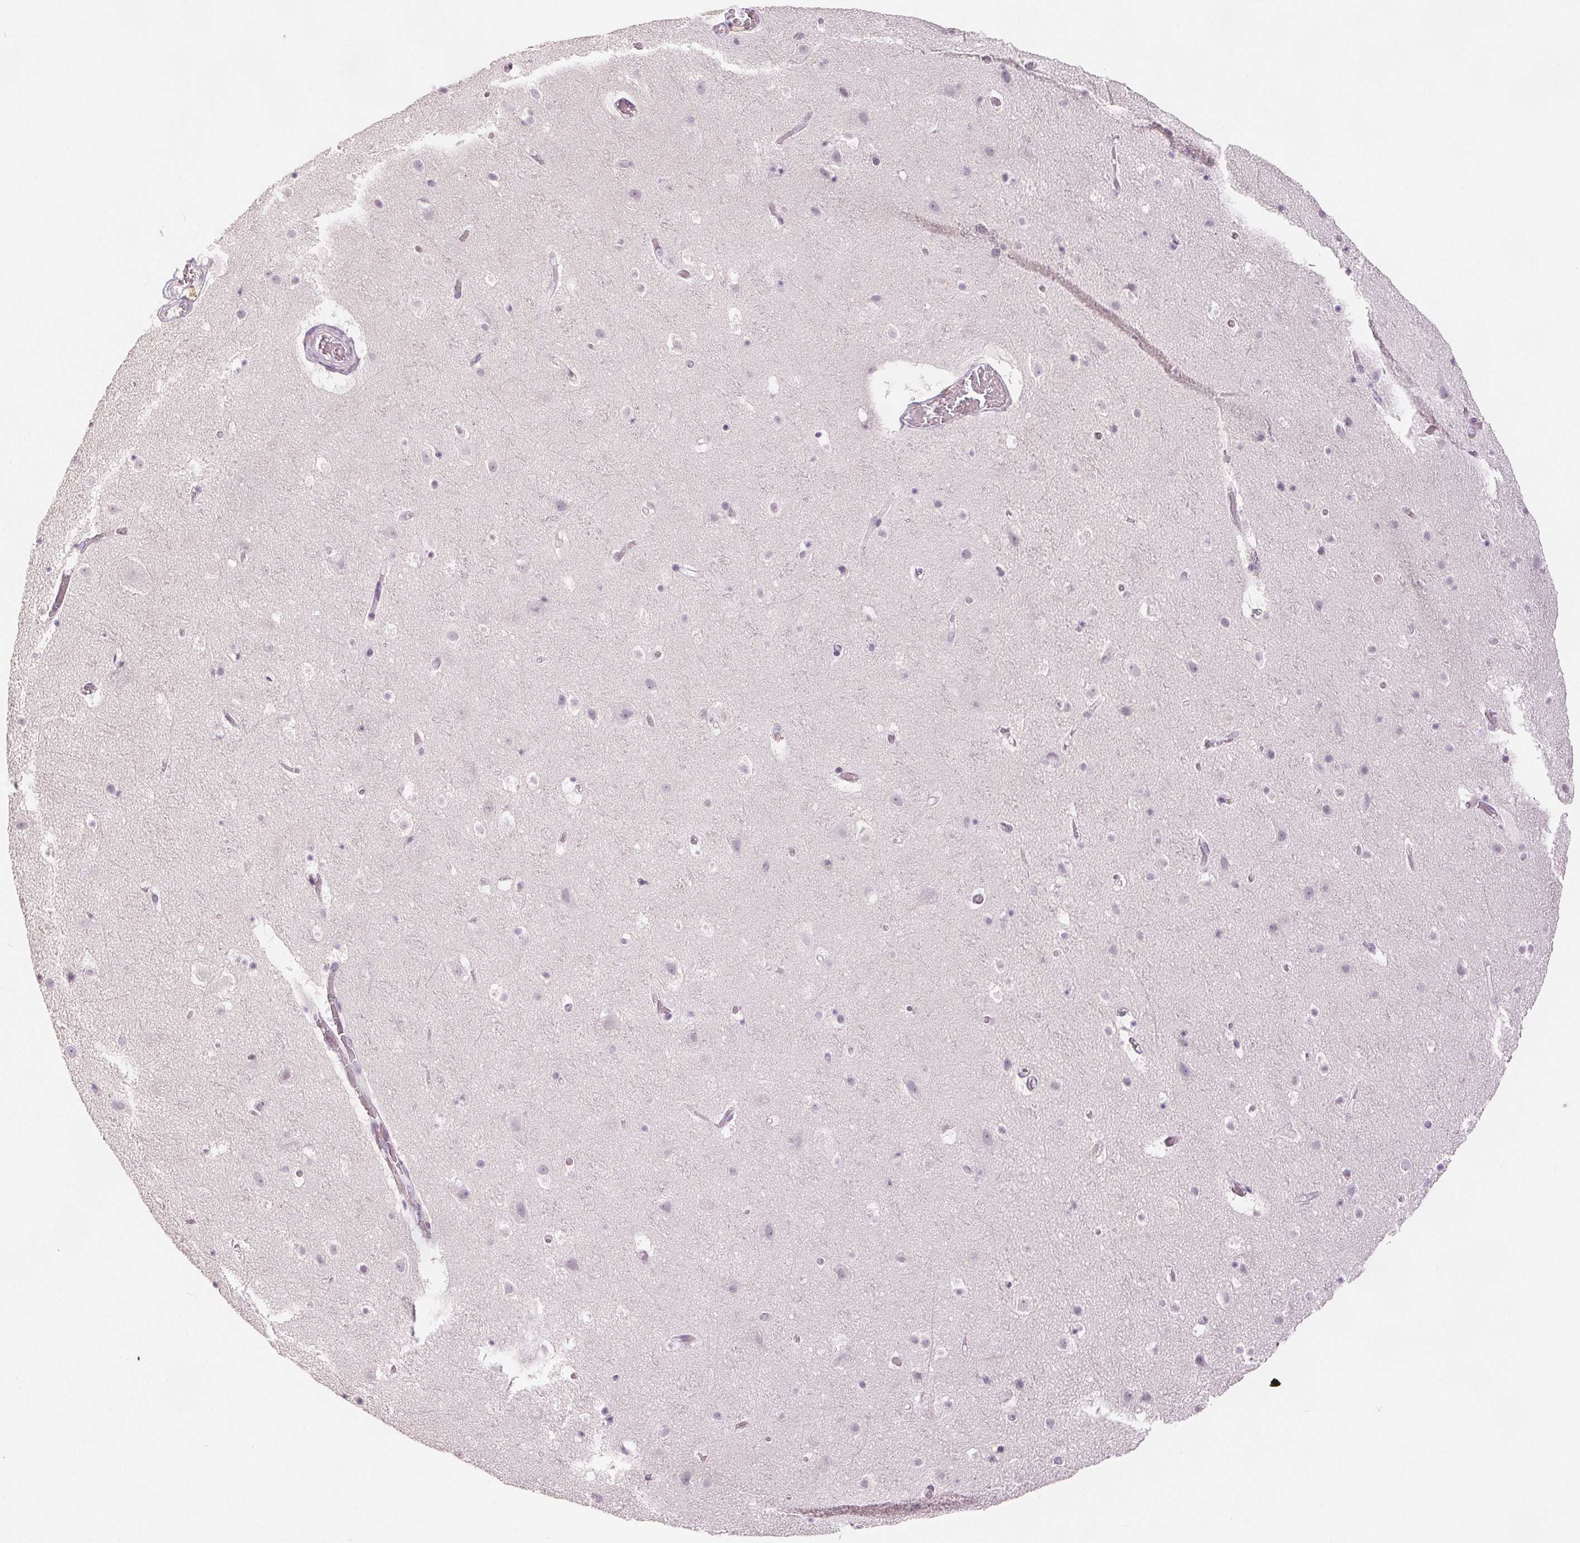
{"staining": {"intensity": "negative", "quantity": "none", "location": "none"}, "tissue": "cerebral cortex", "cell_type": "Endothelial cells", "image_type": "normal", "snomed": [{"axis": "morphology", "description": "Normal tissue, NOS"}, {"axis": "topography", "description": "Cerebral cortex"}], "caption": "A micrograph of human cerebral cortex is negative for staining in endothelial cells. Brightfield microscopy of immunohistochemistry (IHC) stained with DAB (brown) and hematoxylin (blue), captured at high magnification.", "gene": "SLC27A5", "patient": {"sex": "female", "age": 42}}